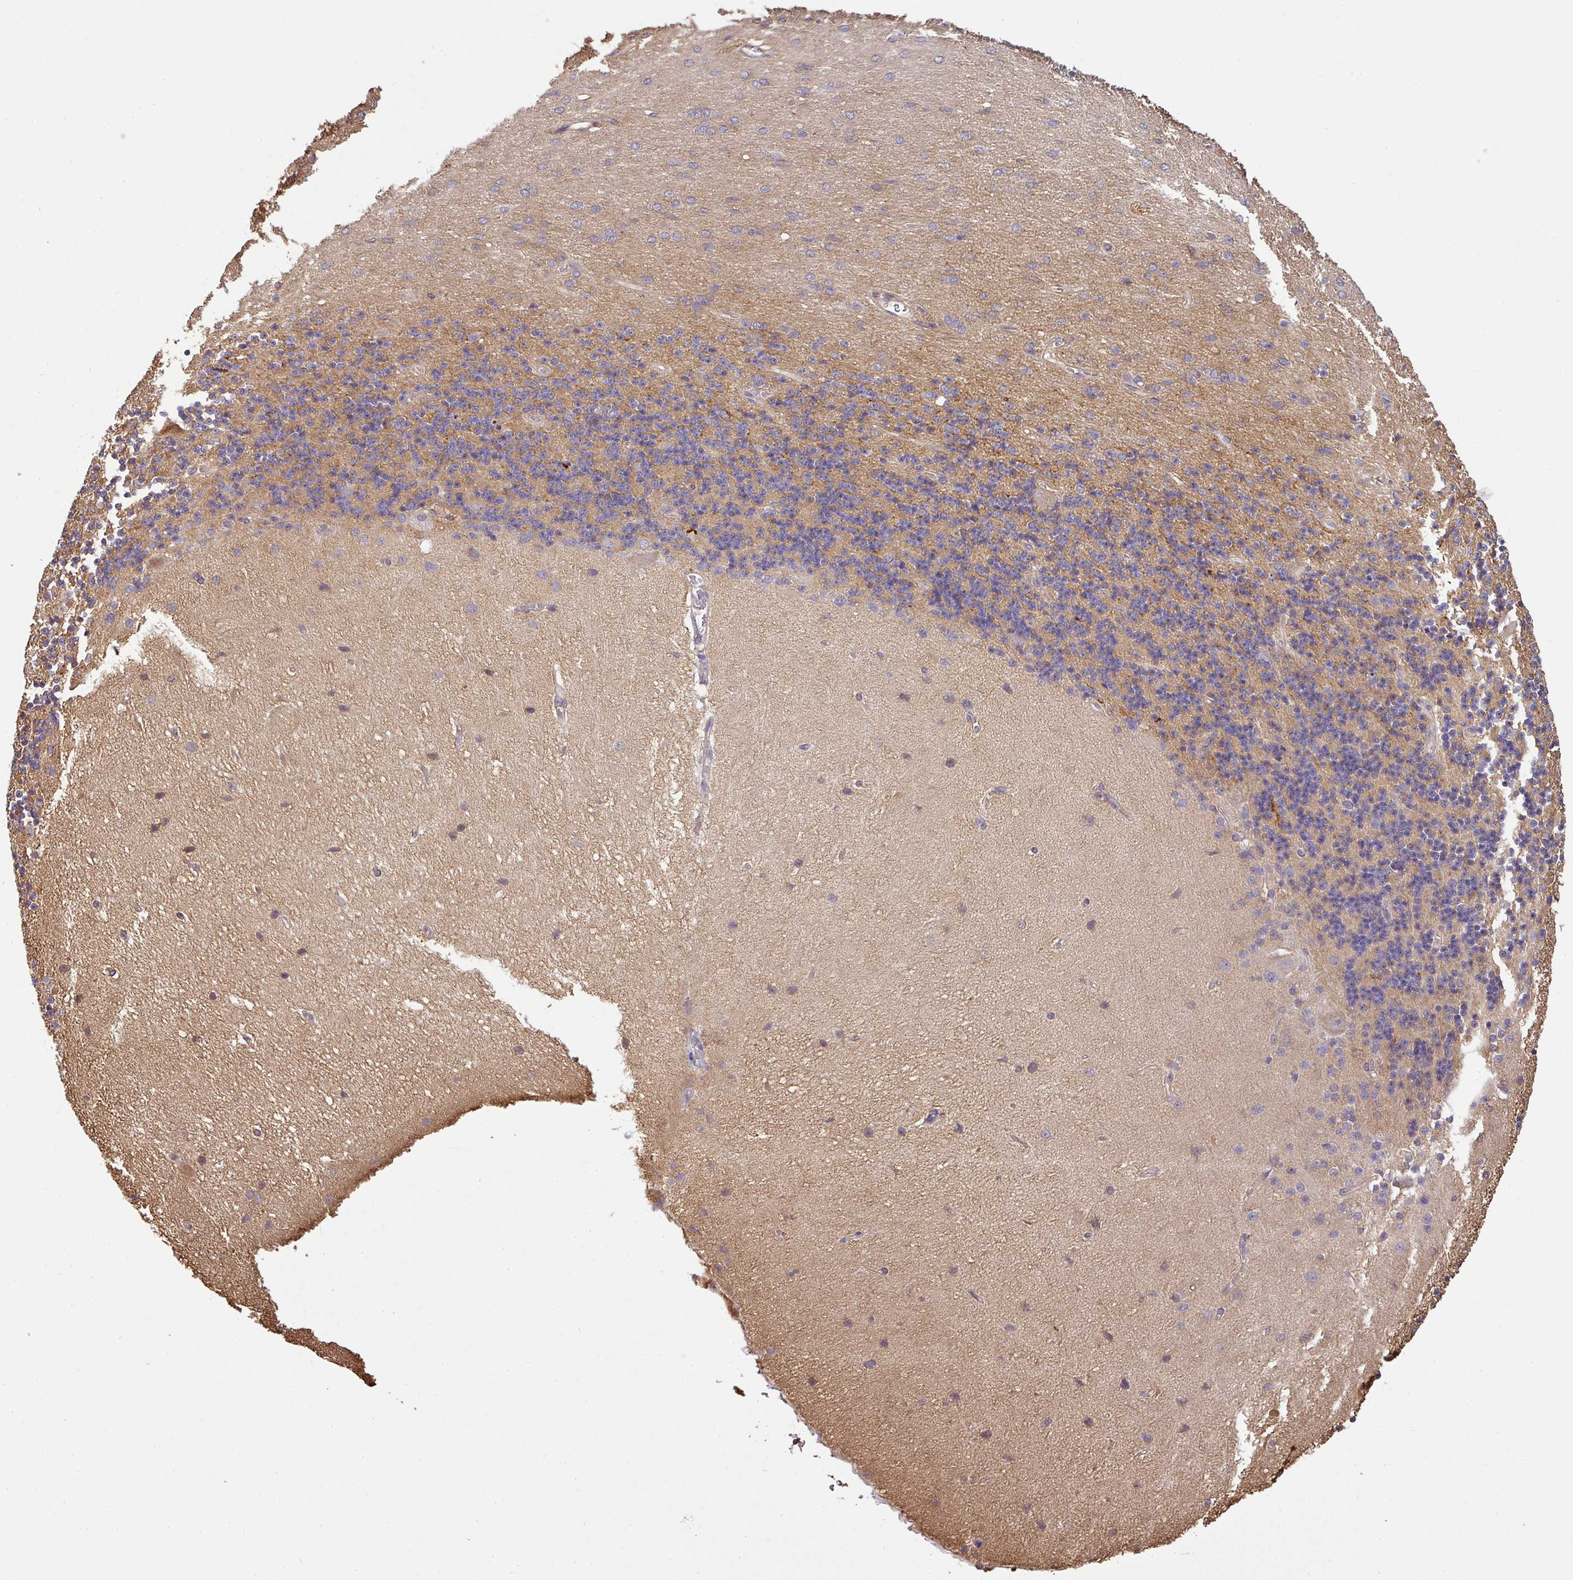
{"staining": {"intensity": "moderate", "quantity": "25%-75%", "location": "cytoplasmic/membranous"}, "tissue": "cerebellum", "cell_type": "Cells in granular layer", "image_type": "normal", "snomed": [{"axis": "morphology", "description": "Normal tissue, NOS"}, {"axis": "topography", "description": "Cerebellum"}], "caption": "An immunohistochemistry (IHC) image of benign tissue is shown. Protein staining in brown shows moderate cytoplasmic/membranous positivity in cerebellum within cells in granular layer. The protein is shown in brown color, while the nuclei are stained blue.", "gene": "VENTX", "patient": {"sex": "female", "age": 29}}